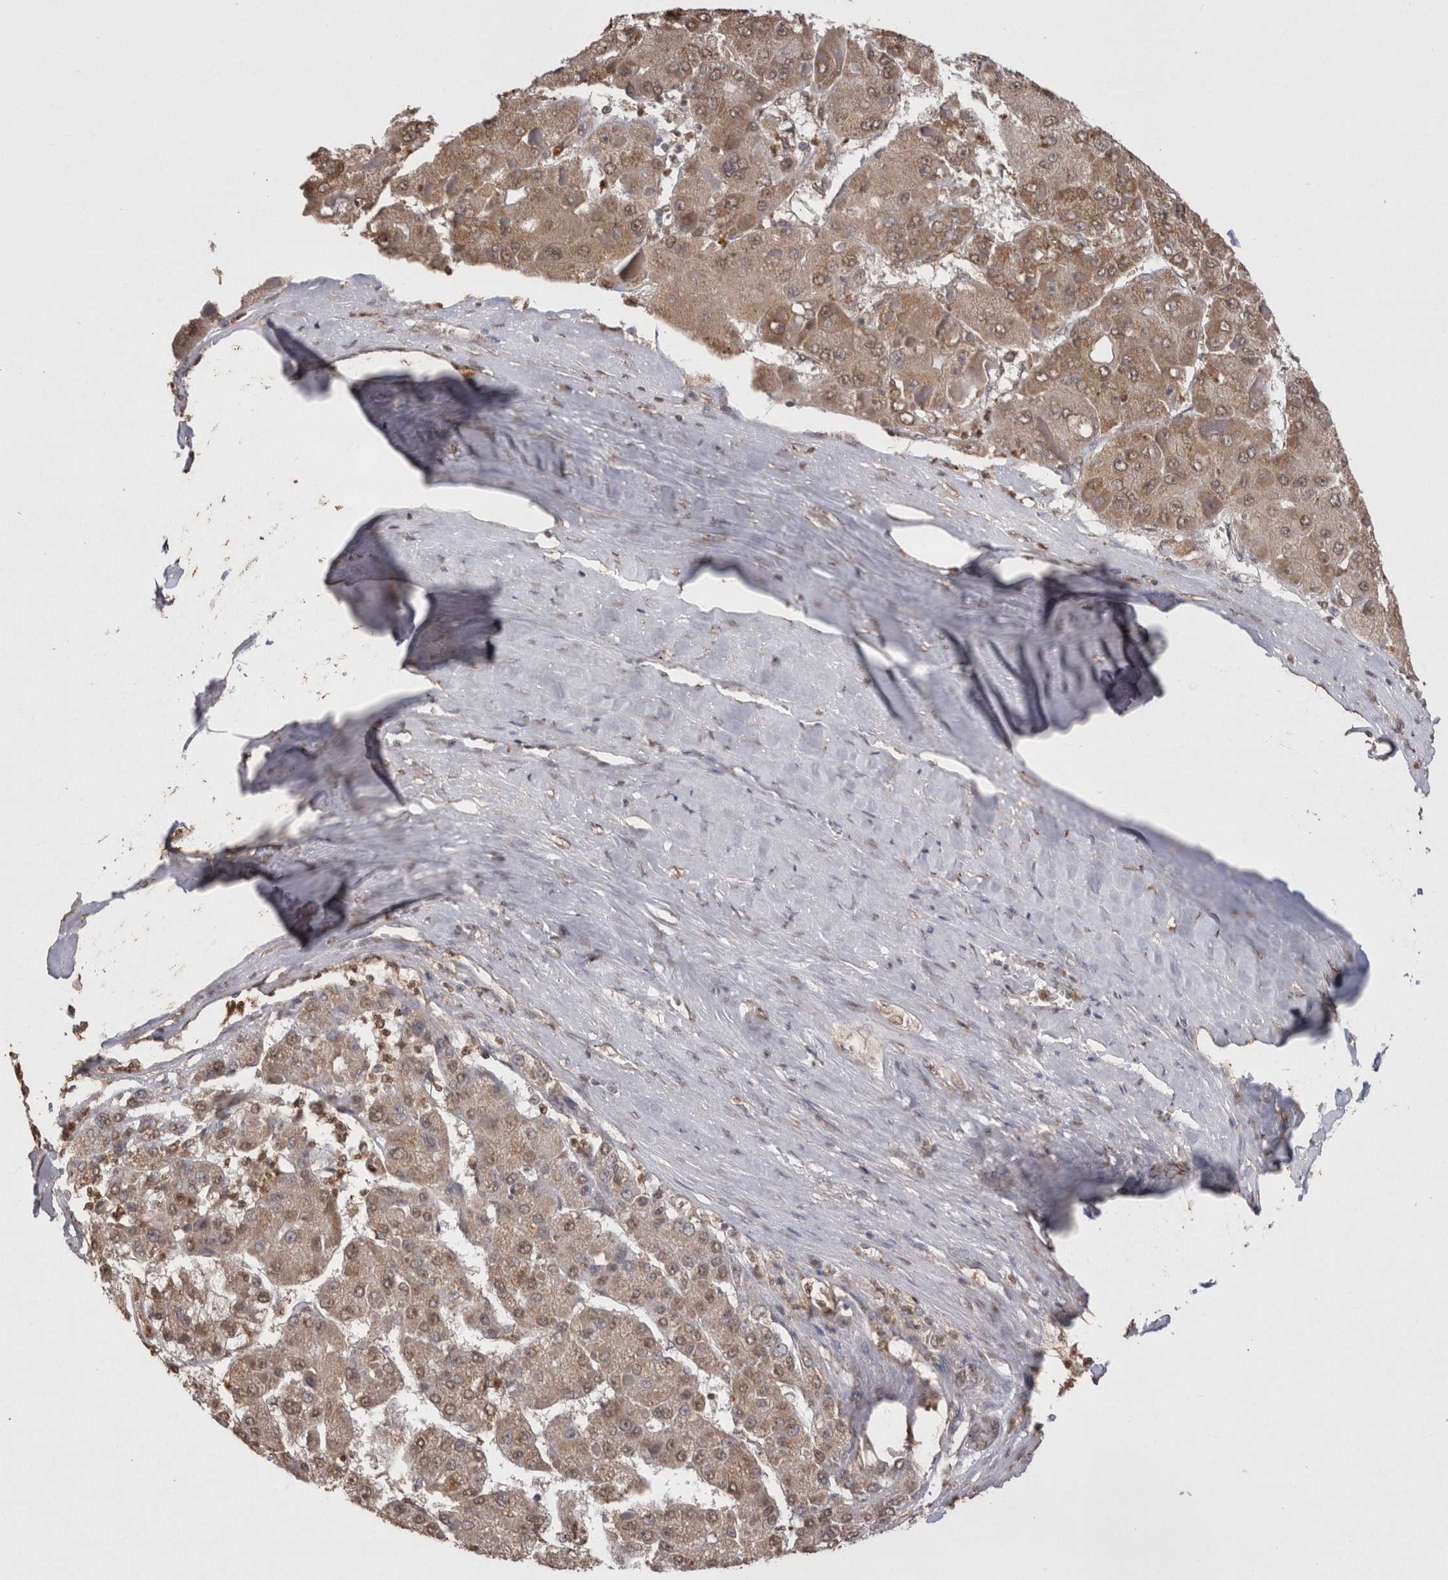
{"staining": {"intensity": "weak", "quantity": ">75%", "location": "cytoplasmic/membranous,nuclear"}, "tissue": "liver cancer", "cell_type": "Tumor cells", "image_type": "cancer", "snomed": [{"axis": "morphology", "description": "Carcinoma, Hepatocellular, NOS"}, {"axis": "topography", "description": "Liver"}], "caption": "Protein staining exhibits weak cytoplasmic/membranous and nuclear positivity in approximately >75% of tumor cells in hepatocellular carcinoma (liver).", "gene": "GRK5", "patient": {"sex": "female", "age": 73}}